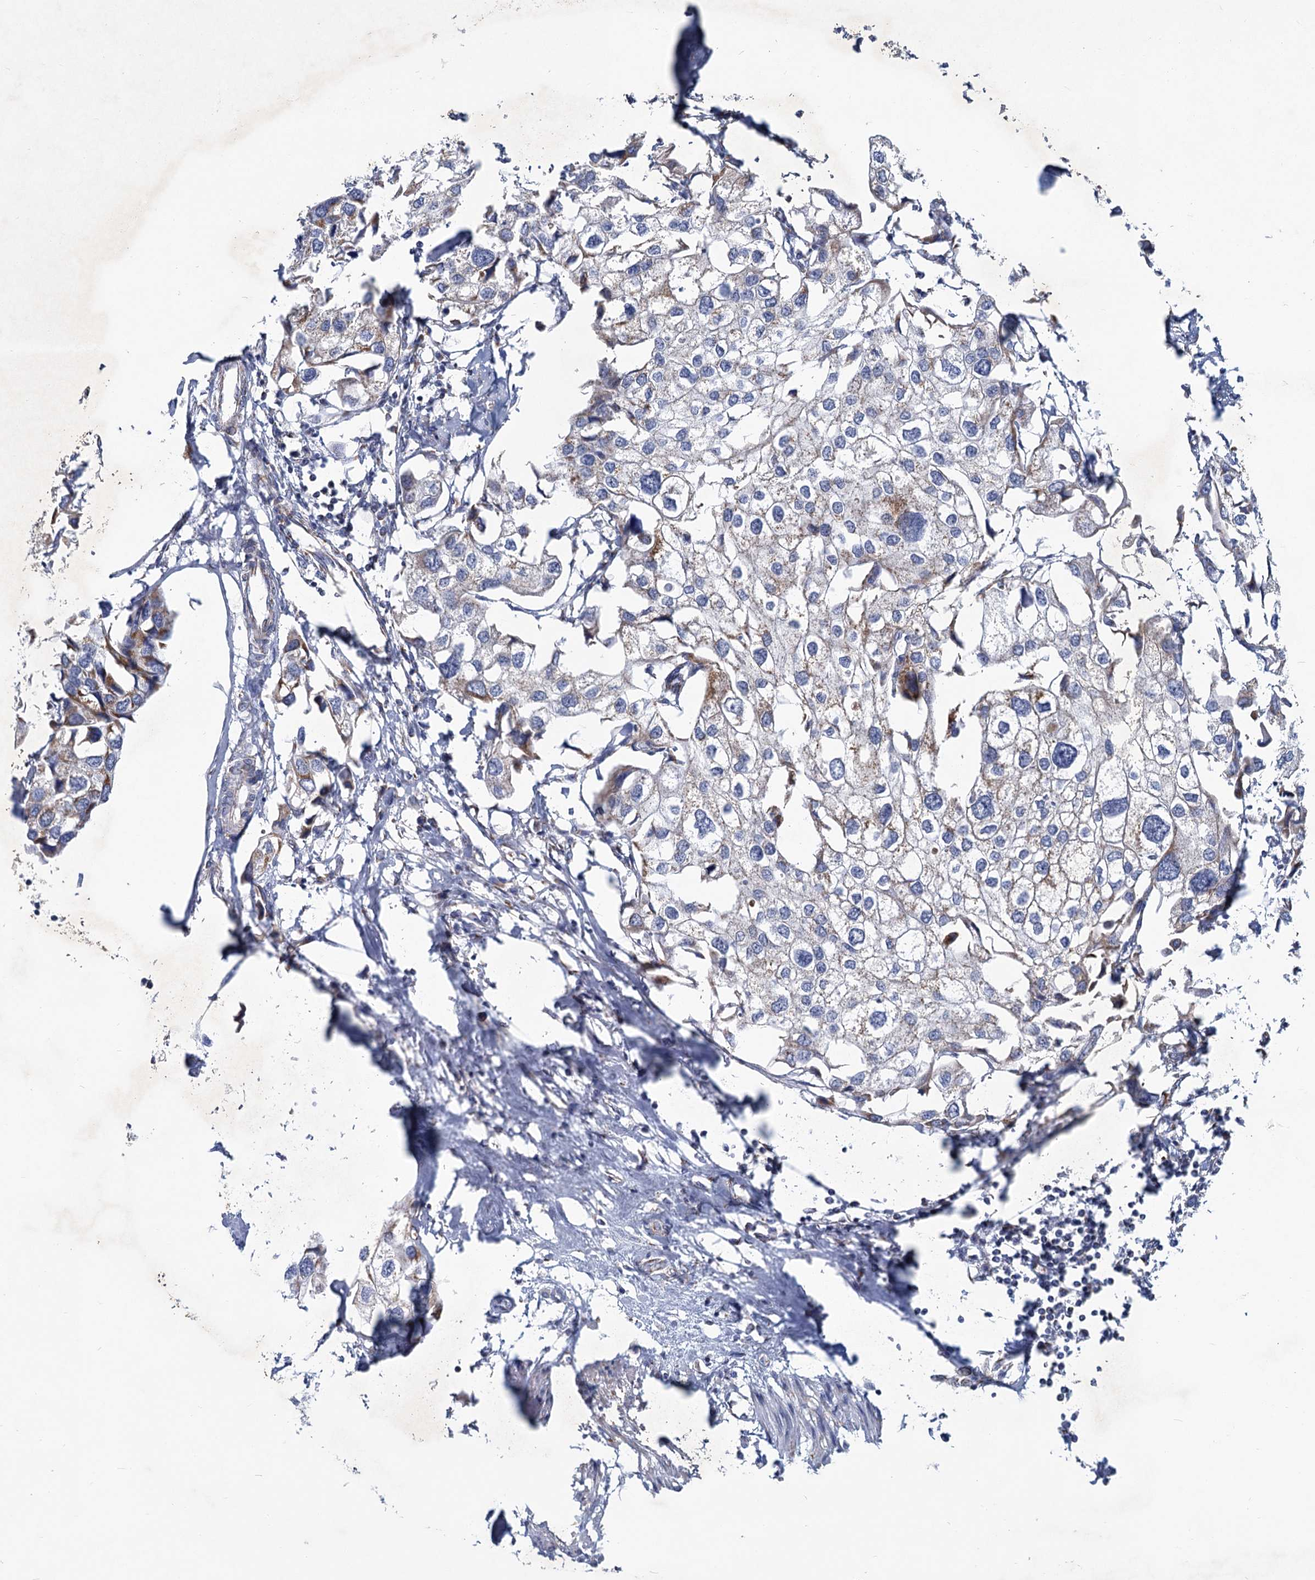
{"staining": {"intensity": "negative", "quantity": "none", "location": "none"}, "tissue": "urothelial cancer", "cell_type": "Tumor cells", "image_type": "cancer", "snomed": [{"axis": "morphology", "description": "Urothelial carcinoma, High grade"}, {"axis": "topography", "description": "Urinary bladder"}], "caption": "Protein analysis of high-grade urothelial carcinoma demonstrates no significant expression in tumor cells. Brightfield microscopy of immunohistochemistry (IHC) stained with DAB (3,3'-diaminobenzidine) (brown) and hematoxylin (blue), captured at high magnification.", "gene": "NDUFC2", "patient": {"sex": "male", "age": 64}}